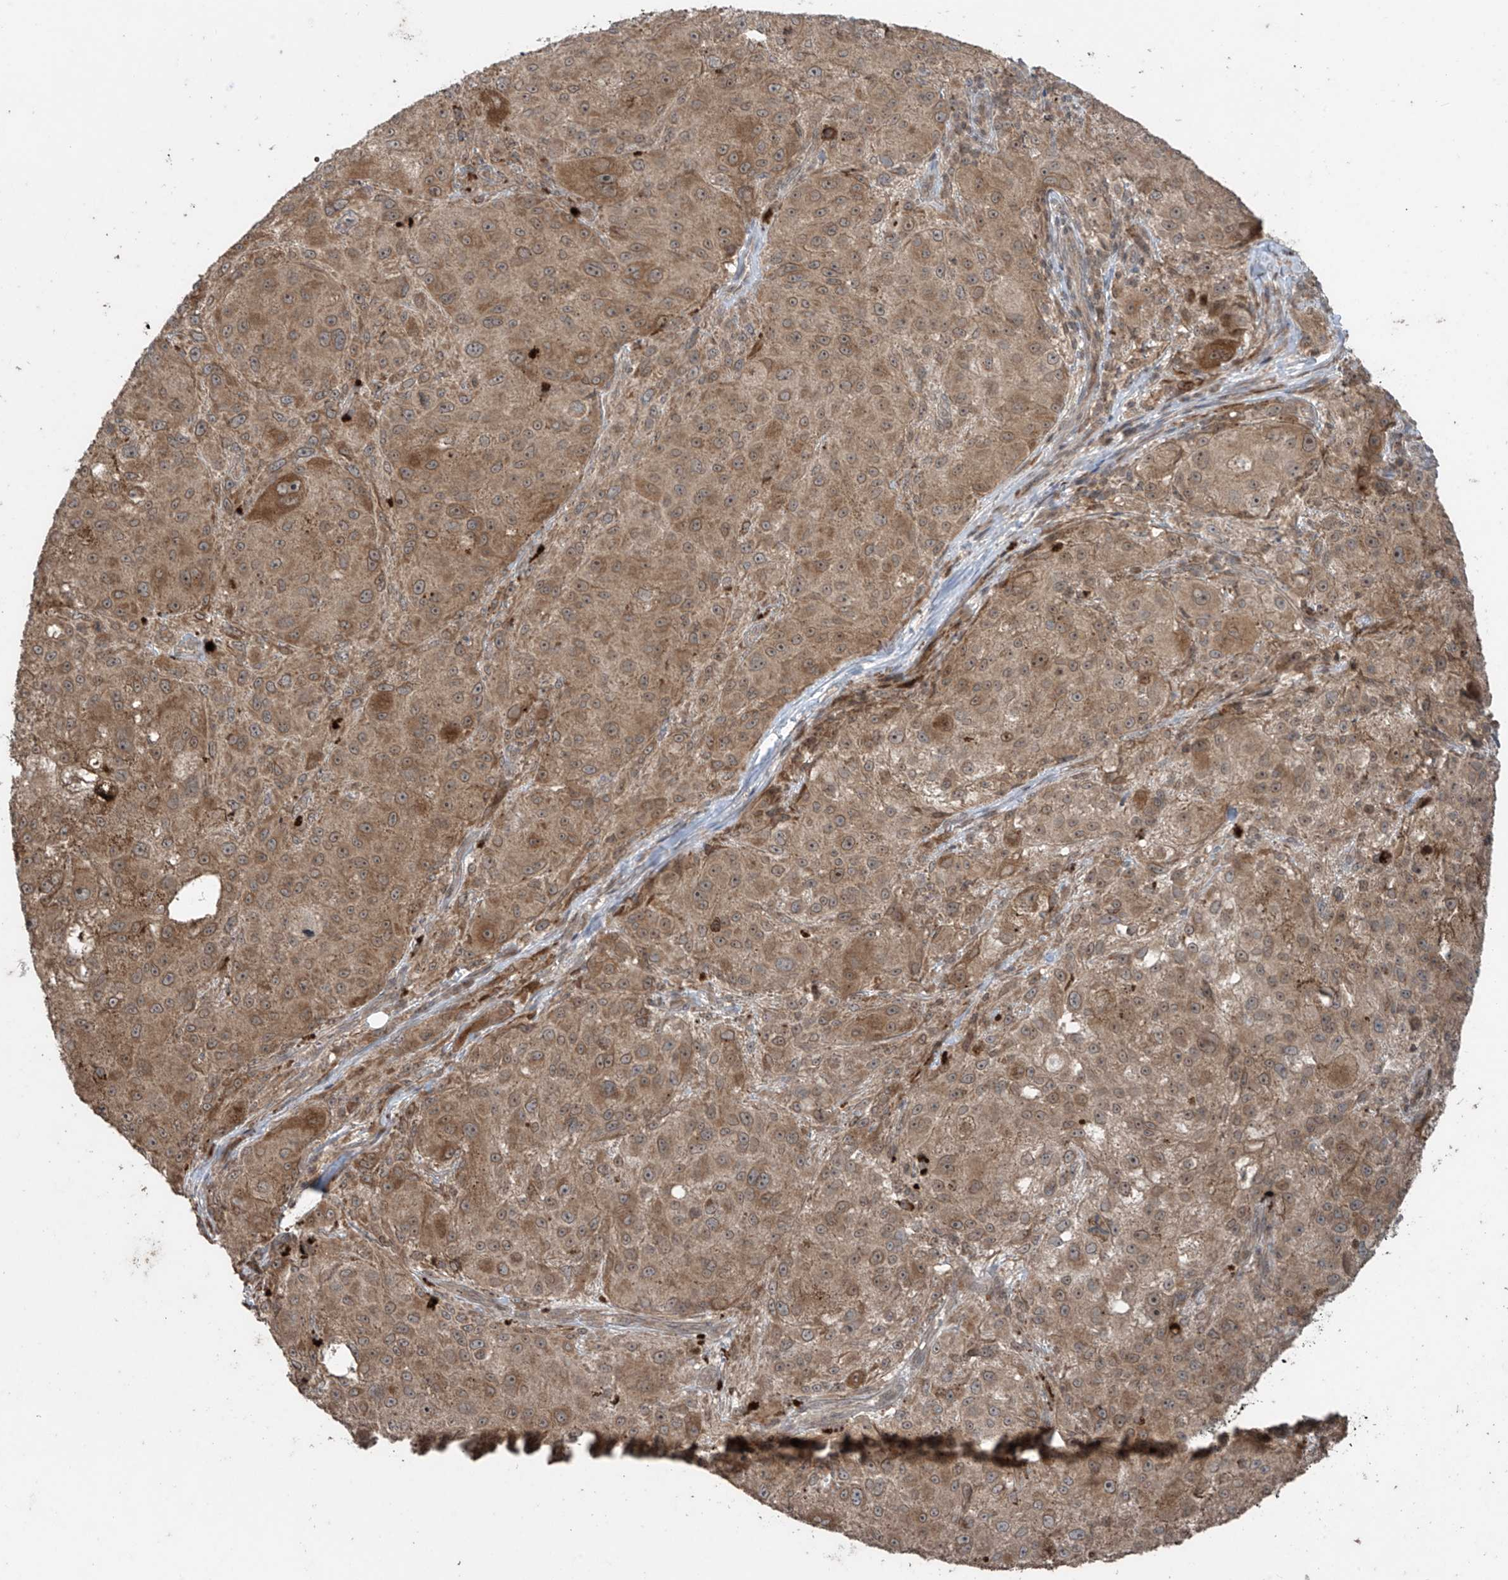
{"staining": {"intensity": "moderate", "quantity": ">75%", "location": "cytoplasmic/membranous"}, "tissue": "melanoma", "cell_type": "Tumor cells", "image_type": "cancer", "snomed": [{"axis": "morphology", "description": "Necrosis, NOS"}, {"axis": "morphology", "description": "Malignant melanoma, NOS"}, {"axis": "topography", "description": "Skin"}], "caption": "Tumor cells display medium levels of moderate cytoplasmic/membranous positivity in about >75% of cells in melanoma.", "gene": "PGPEP1", "patient": {"sex": "female", "age": 87}}